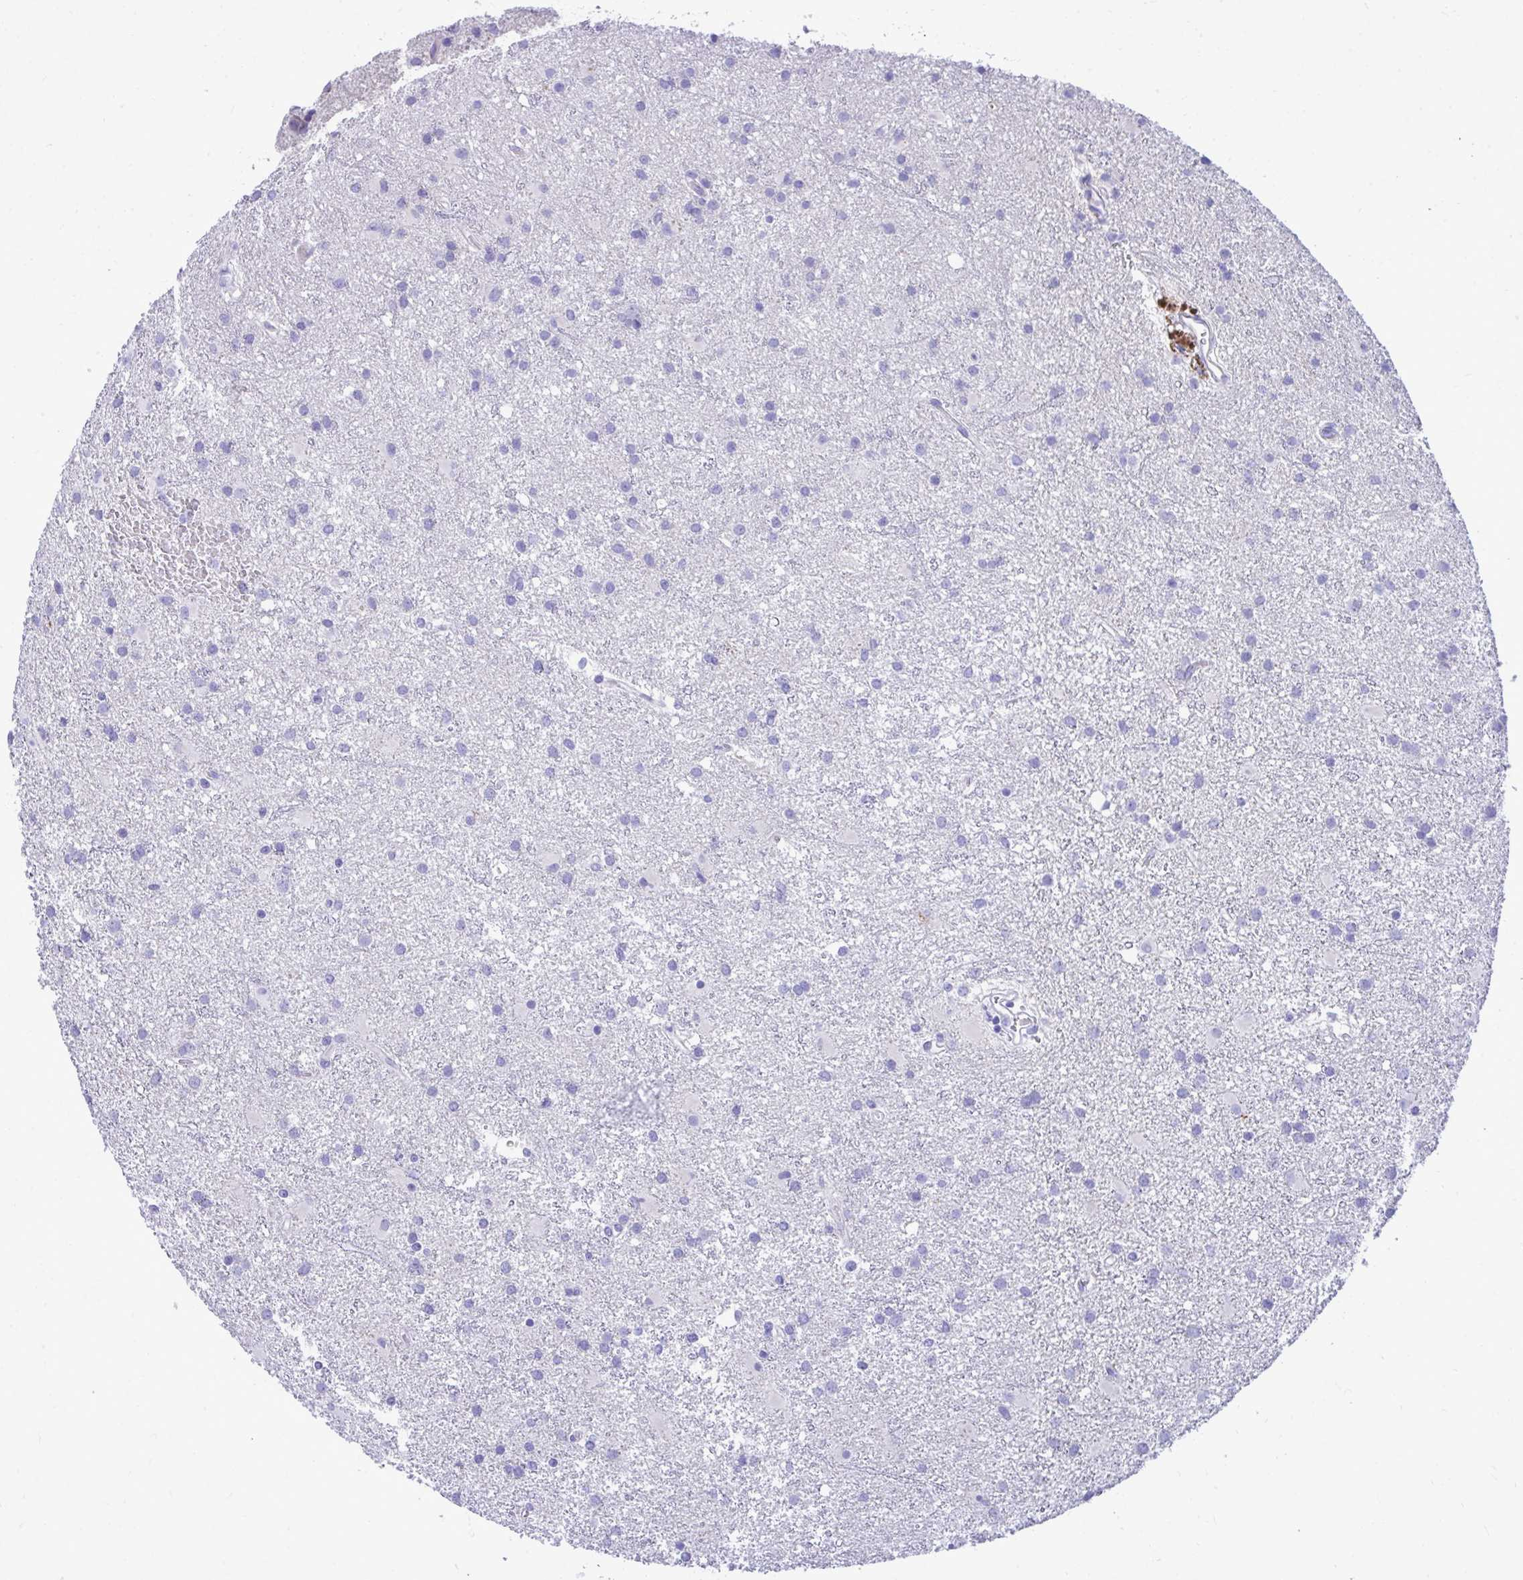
{"staining": {"intensity": "negative", "quantity": "none", "location": "none"}, "tissue": "glioma", "cell_type": "Tumor cells", "image_type": "cancer", "snomed": [{"axis": "morphology", "description": "Glioma, malignant, High grade"}, {"axis": "topography", "description": "Brain"}], "caption": "Human high-grade glioma (malignant) stained for a protein using immunohistochemistry (IHC) shows no staining in tumor cells.", "gene": "ANKDD1B", "patient": {"sex": "male", "age": 55}}